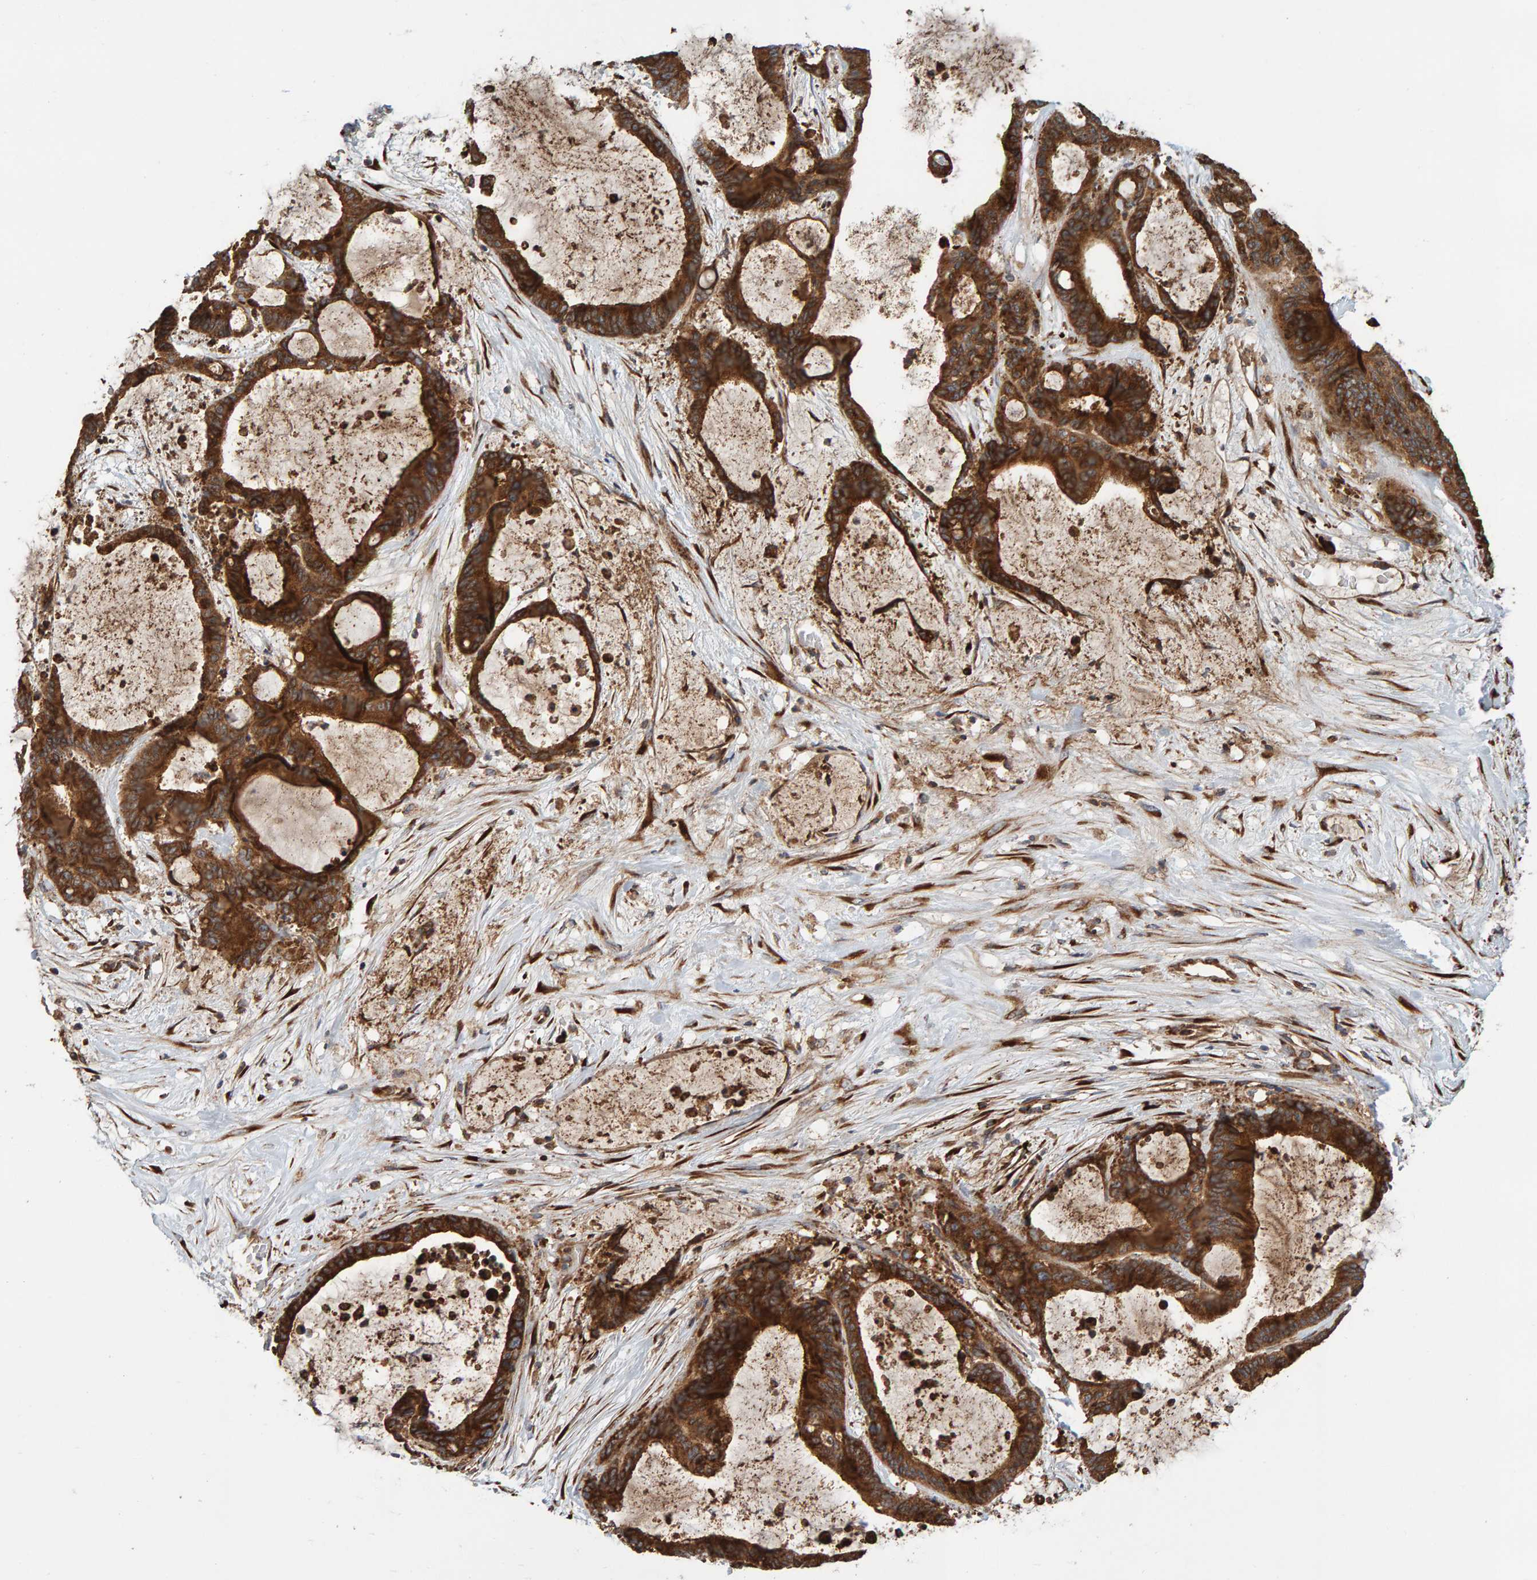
{"staining": {"intensity": "strong", "quantity": ">75%", "location": "cytoplasmic/membranous"}, "tissue": "liver cancer", "cell_type": "Tumor cells", "image_type": "cancer", "snomed": [{"axis": "morphology", "description": "Cholangiocarcinoma"}, {"axis": "topography", "description": "Liver"}], "caption": "An IHC micrograph of neoplastic tissue is shown. Protein staining in brown shows strong cytoplasmic/membranous positivity in liver cholangiocarcinoma within tumor cells.", "gene": "BAIAP2", "patient": {"sex": "female", "age": 73}}